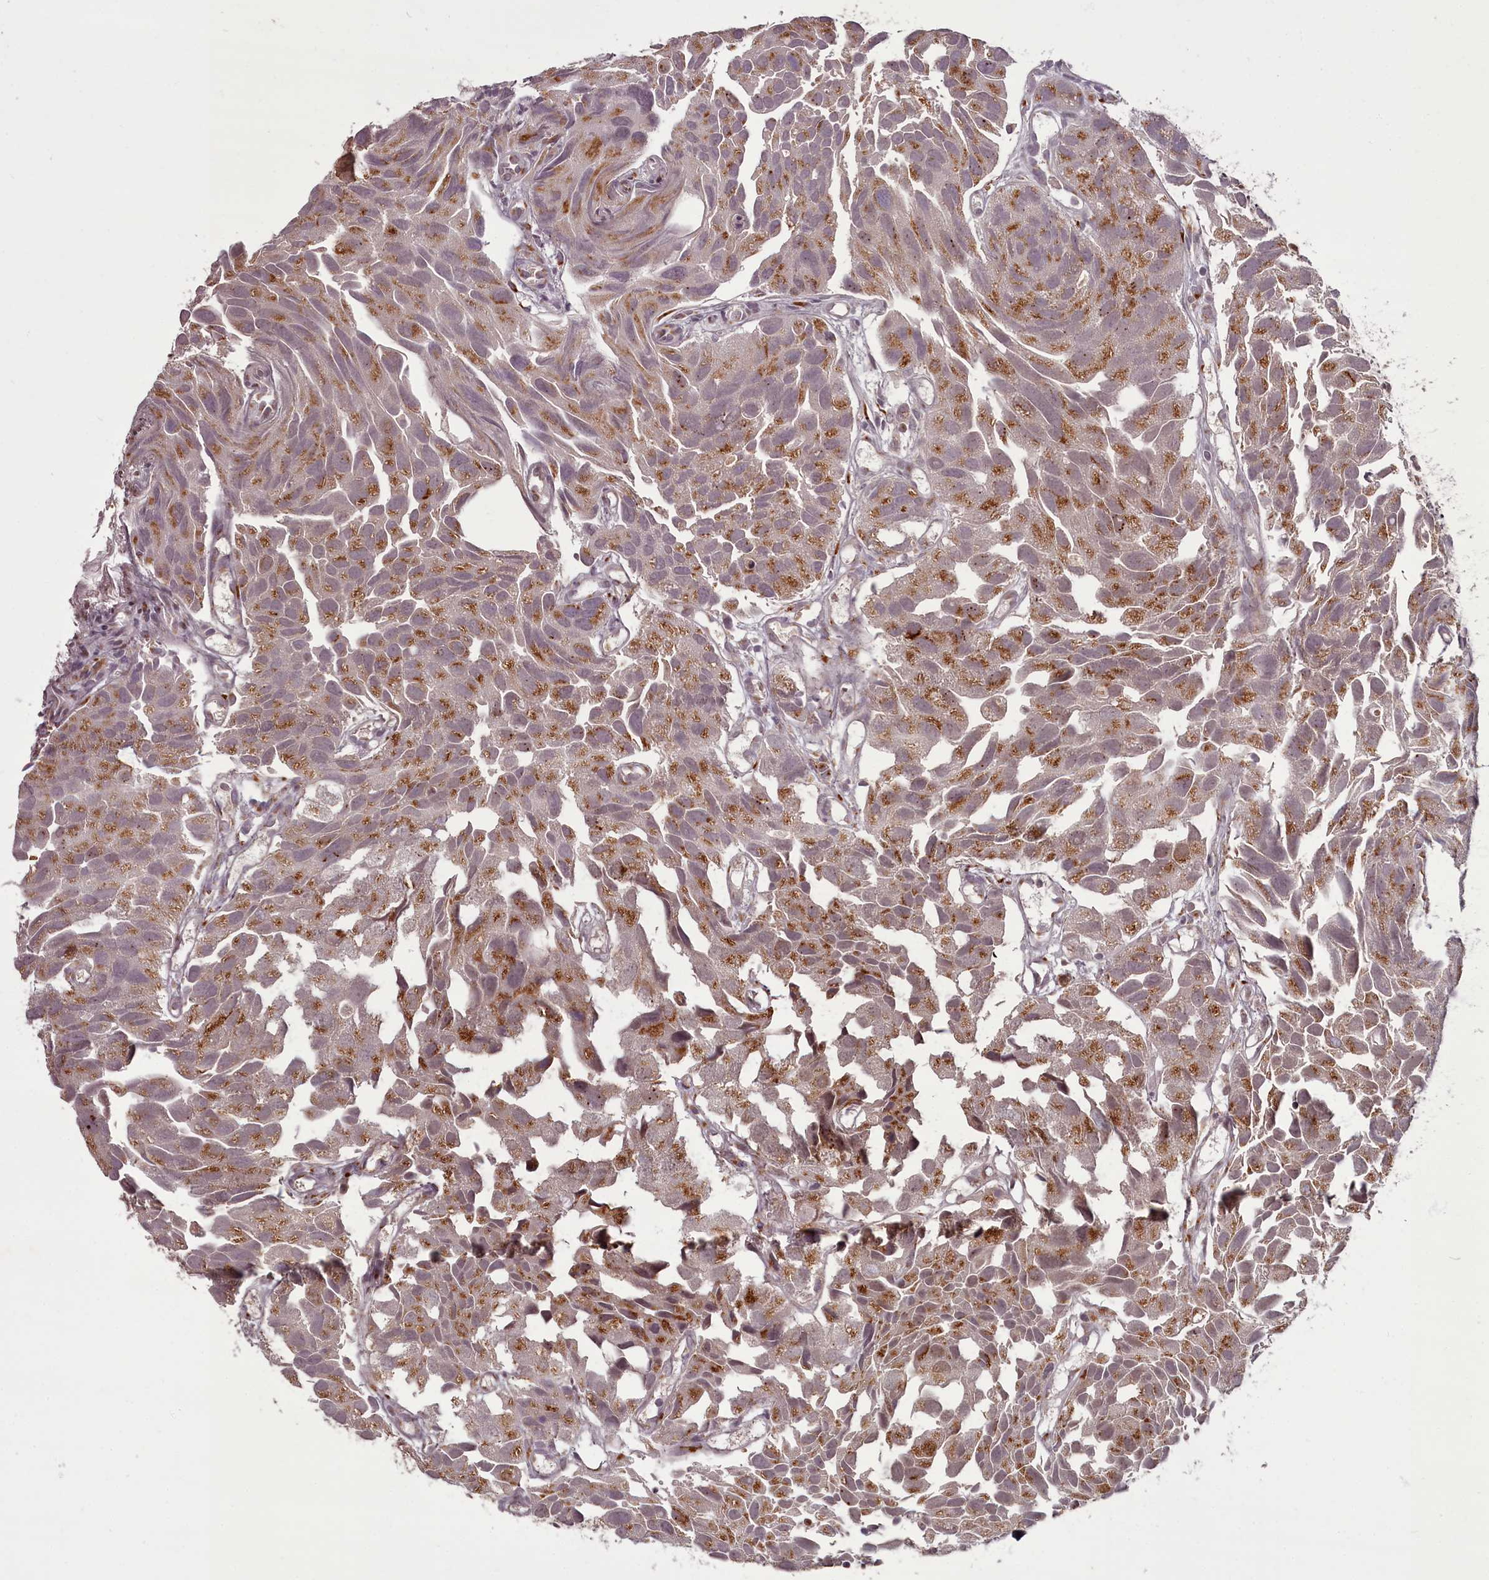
{"staining": {"intensity": "moderate", "quantity": ">75%", "location": "cytoplasmic/membranous,nuclear"}, "tissue": "urothelial cancer", "cell_type": "Tumor cells", "image_type": "cancer", "snomed": [{"axis": "morphology", "description": "Urothelial carcinoma, High grade"}, {"axis": "topography", "description": "Urinary bladder"}], "caption": "High-grade urothelial carcinoma was stained to show a protein in brown. There is medium levels of moderate cytoplasmic/membranous and nuclear expression in approximately >75% of tumor cells.", "gene": "CEP83", "patient": {"sex": "female", "age": 75}}